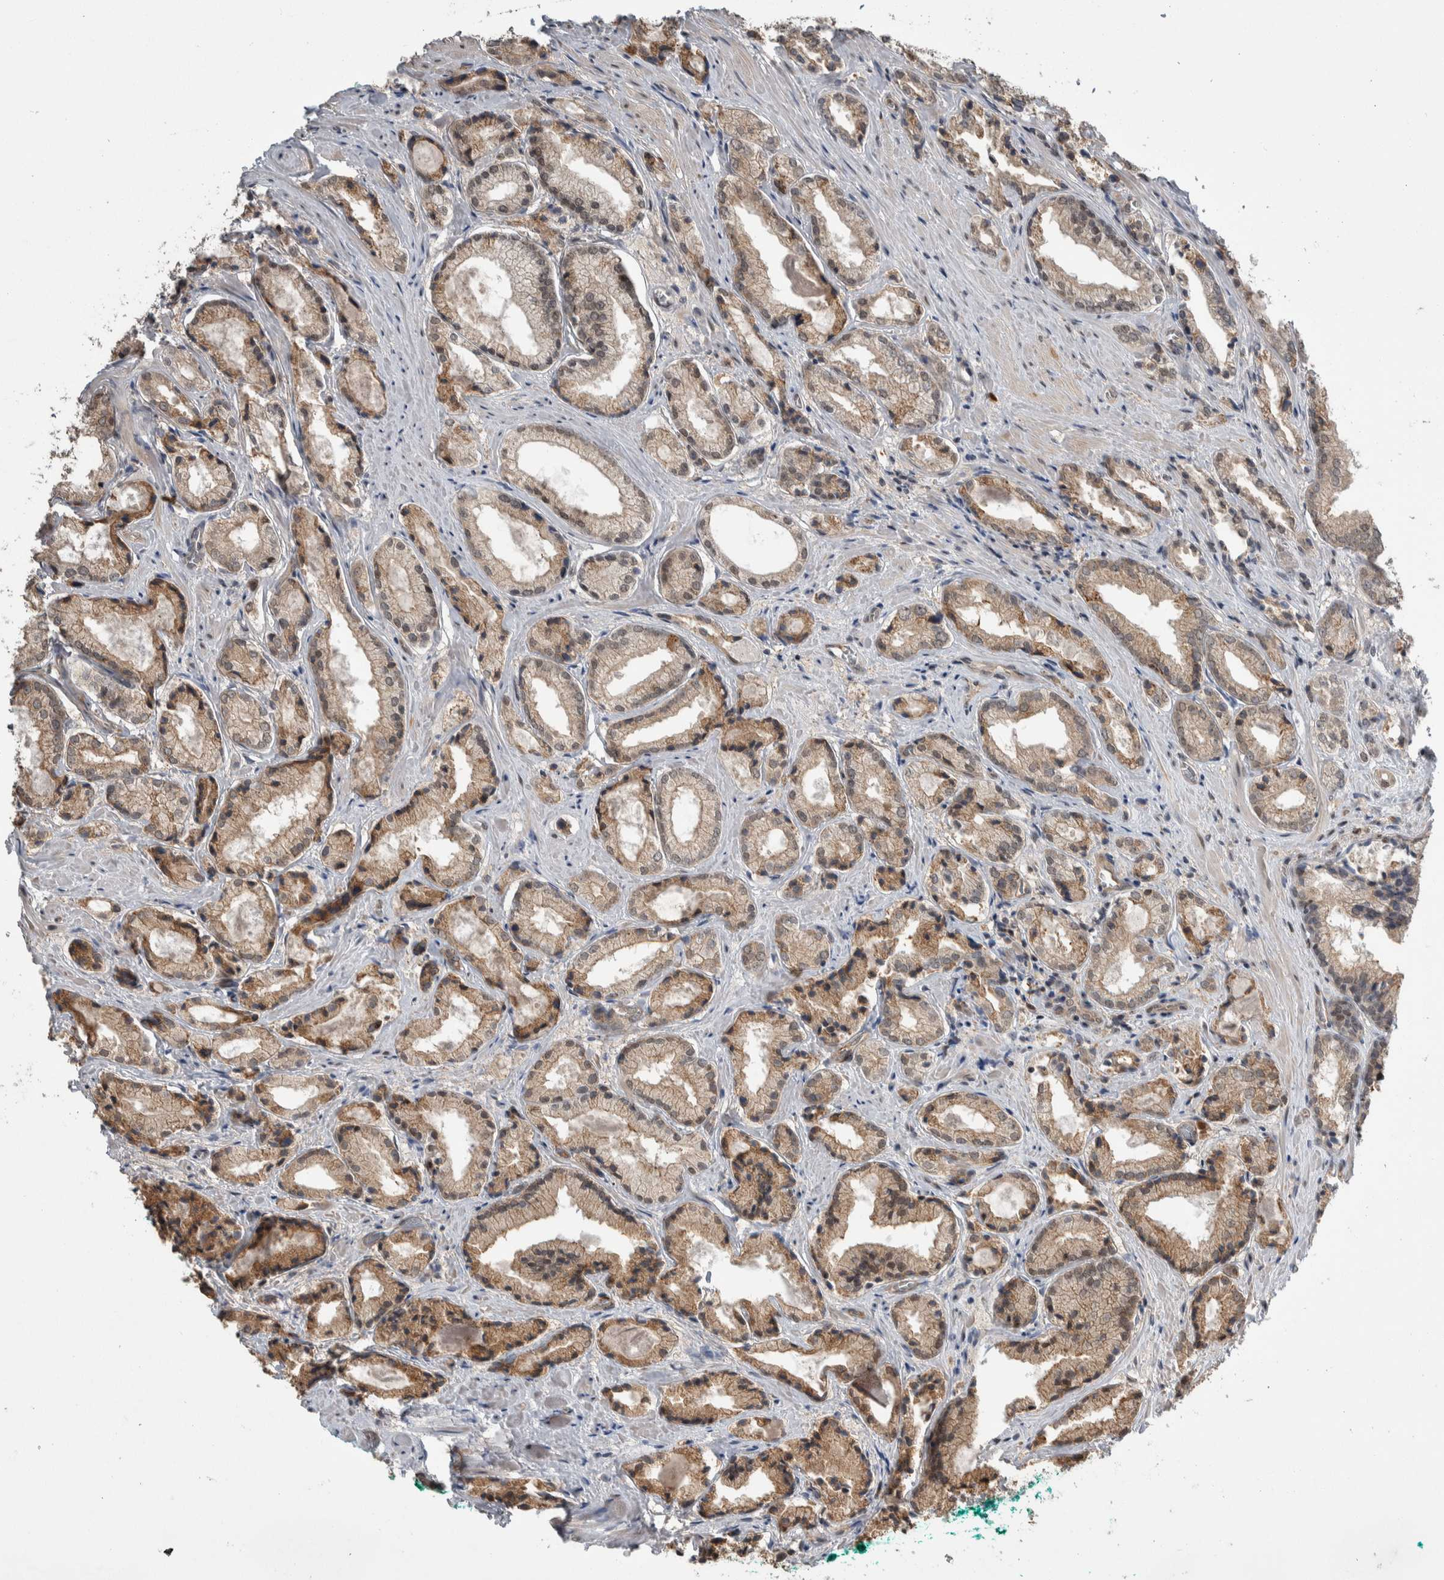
{"staining": {"intensity": "moderate", "quantity": ">75%", "location": "cytoplasmic/membranous"}, "tissue": "prostate cancer", "cell_type": "Tumor cells", "image_type": "cancer", "snomed": [{"axis": "morphology", "description": "Adenocarcinoma, Low grade"}, {"axis": "topography", "description": "Prostate"}], "caption": "Prostate cancer (adenocarcinoma (low-grade)) stained for a protein (brown) demonstrates moderate cytoplasmic/membranous positive expression in about >75% of tumor cells.", "gene": "PRDM4", "patient": {"sex": "male", "age": 62}}